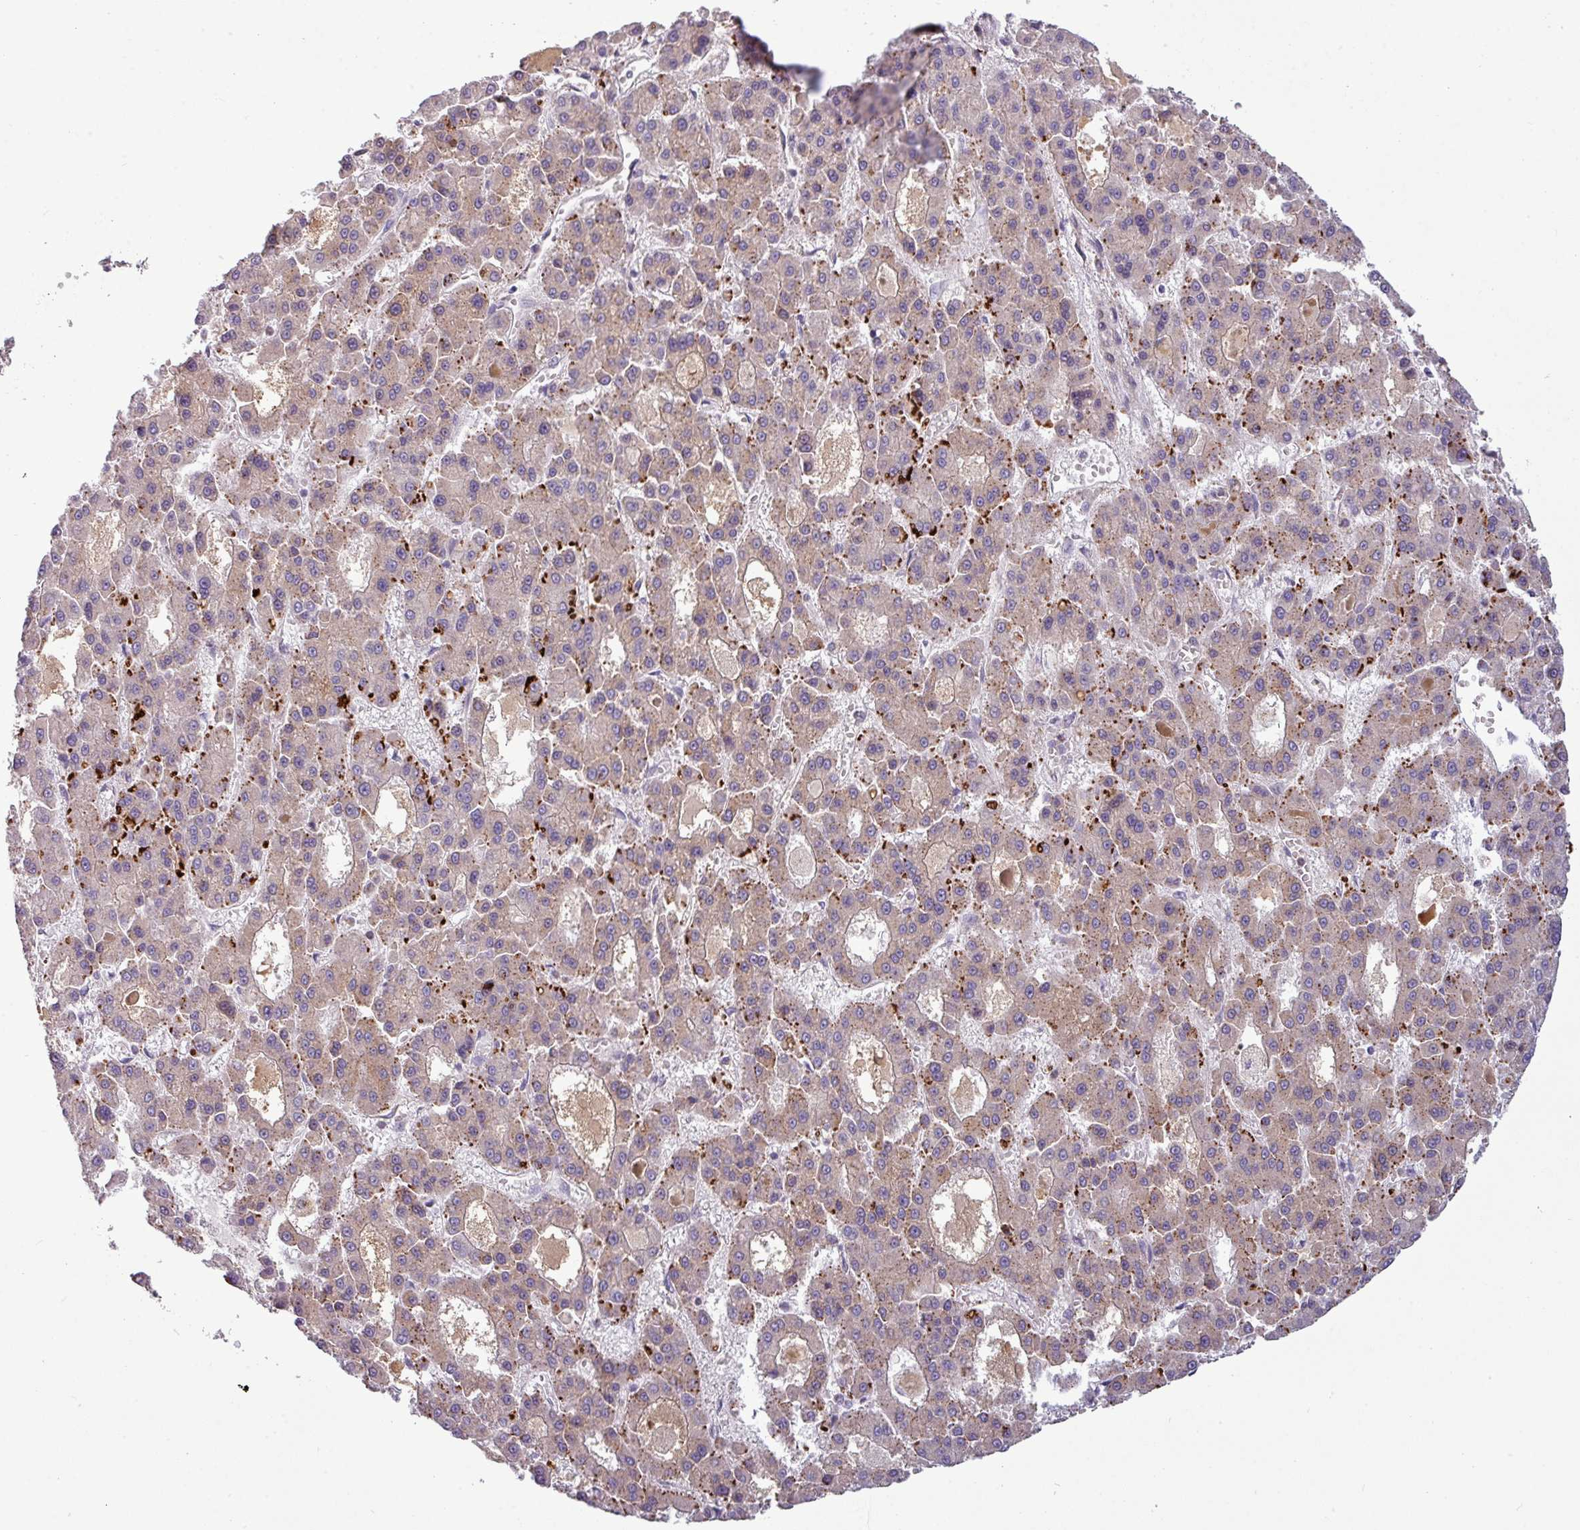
{"staining": {"intensity": "strong", "quantity": "<25%", "location": "cytoplasmic/membranous"}, "tissue": "liver cancer", "cell_type": "Tumor cells", "image_type": "cancer", "snomed": [{"axis": "morphology", "description": "Carcinoma, Hepatocellular, NOS"}, {"axis": "topography", "description": "Liver"}], "caption": "Brown immunohistochemical staining in liver hepatocellular carcinoma shows strong cytoplasmic/membranous positivity in about <25% of tumor cells.", "gene": "ZNF35", "patient": {"sex": "male", "age": 70}}